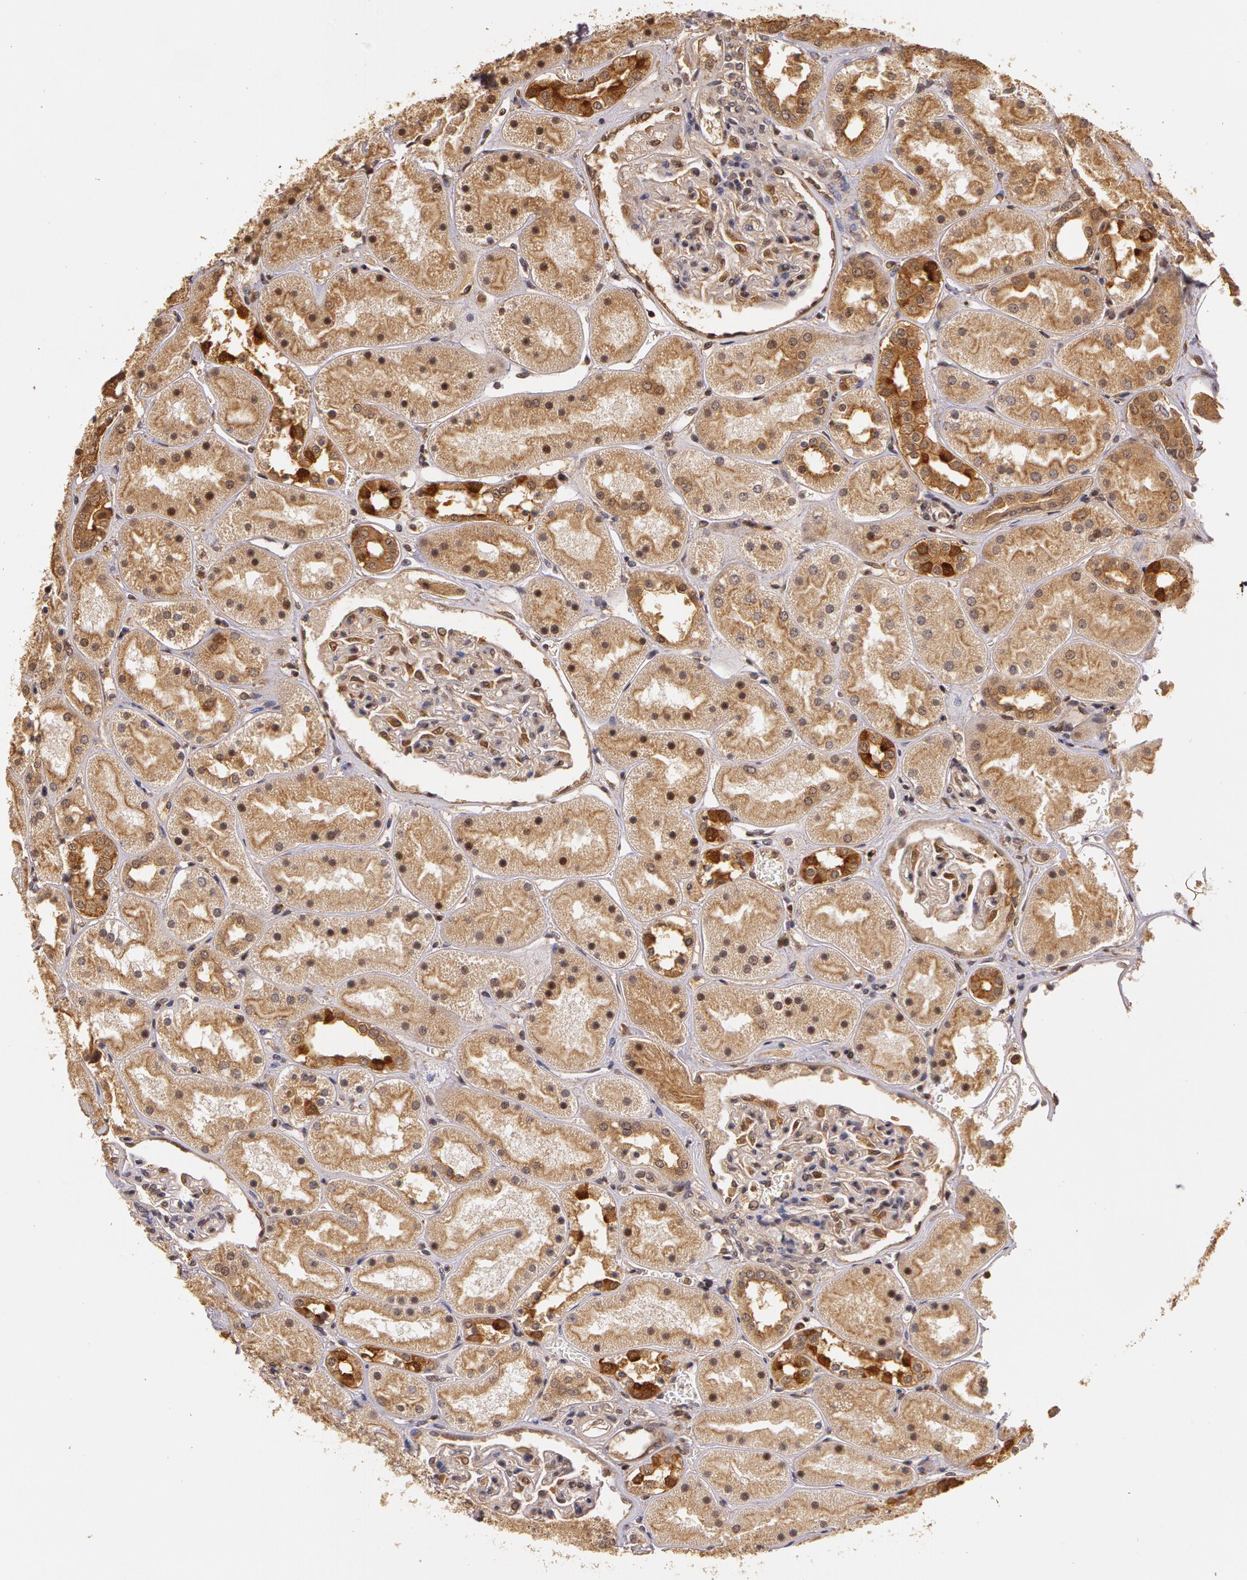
{"staining": {"intensity": "strong", "quantity": "25%-75%", "location": "cytoplasmic/membranous"}, "tissue": "kidney", "cell_type": "Cells in glomeruli", "image_type": "normal", "snomed": [{"axis": "morphology", "description": "Normal tissue, NOS"}, {"axis": "topography", "description": "Kidney"}], "caption": "About 25%-75% of cells in glomeruli in unremarkable human kidney demonstrate strong cytoplasmic/membranous protein expression as visualized by brown immunohistochemical staining.", "gene": "ASCC2", "patient": {"sex": "male", "age": 28}}